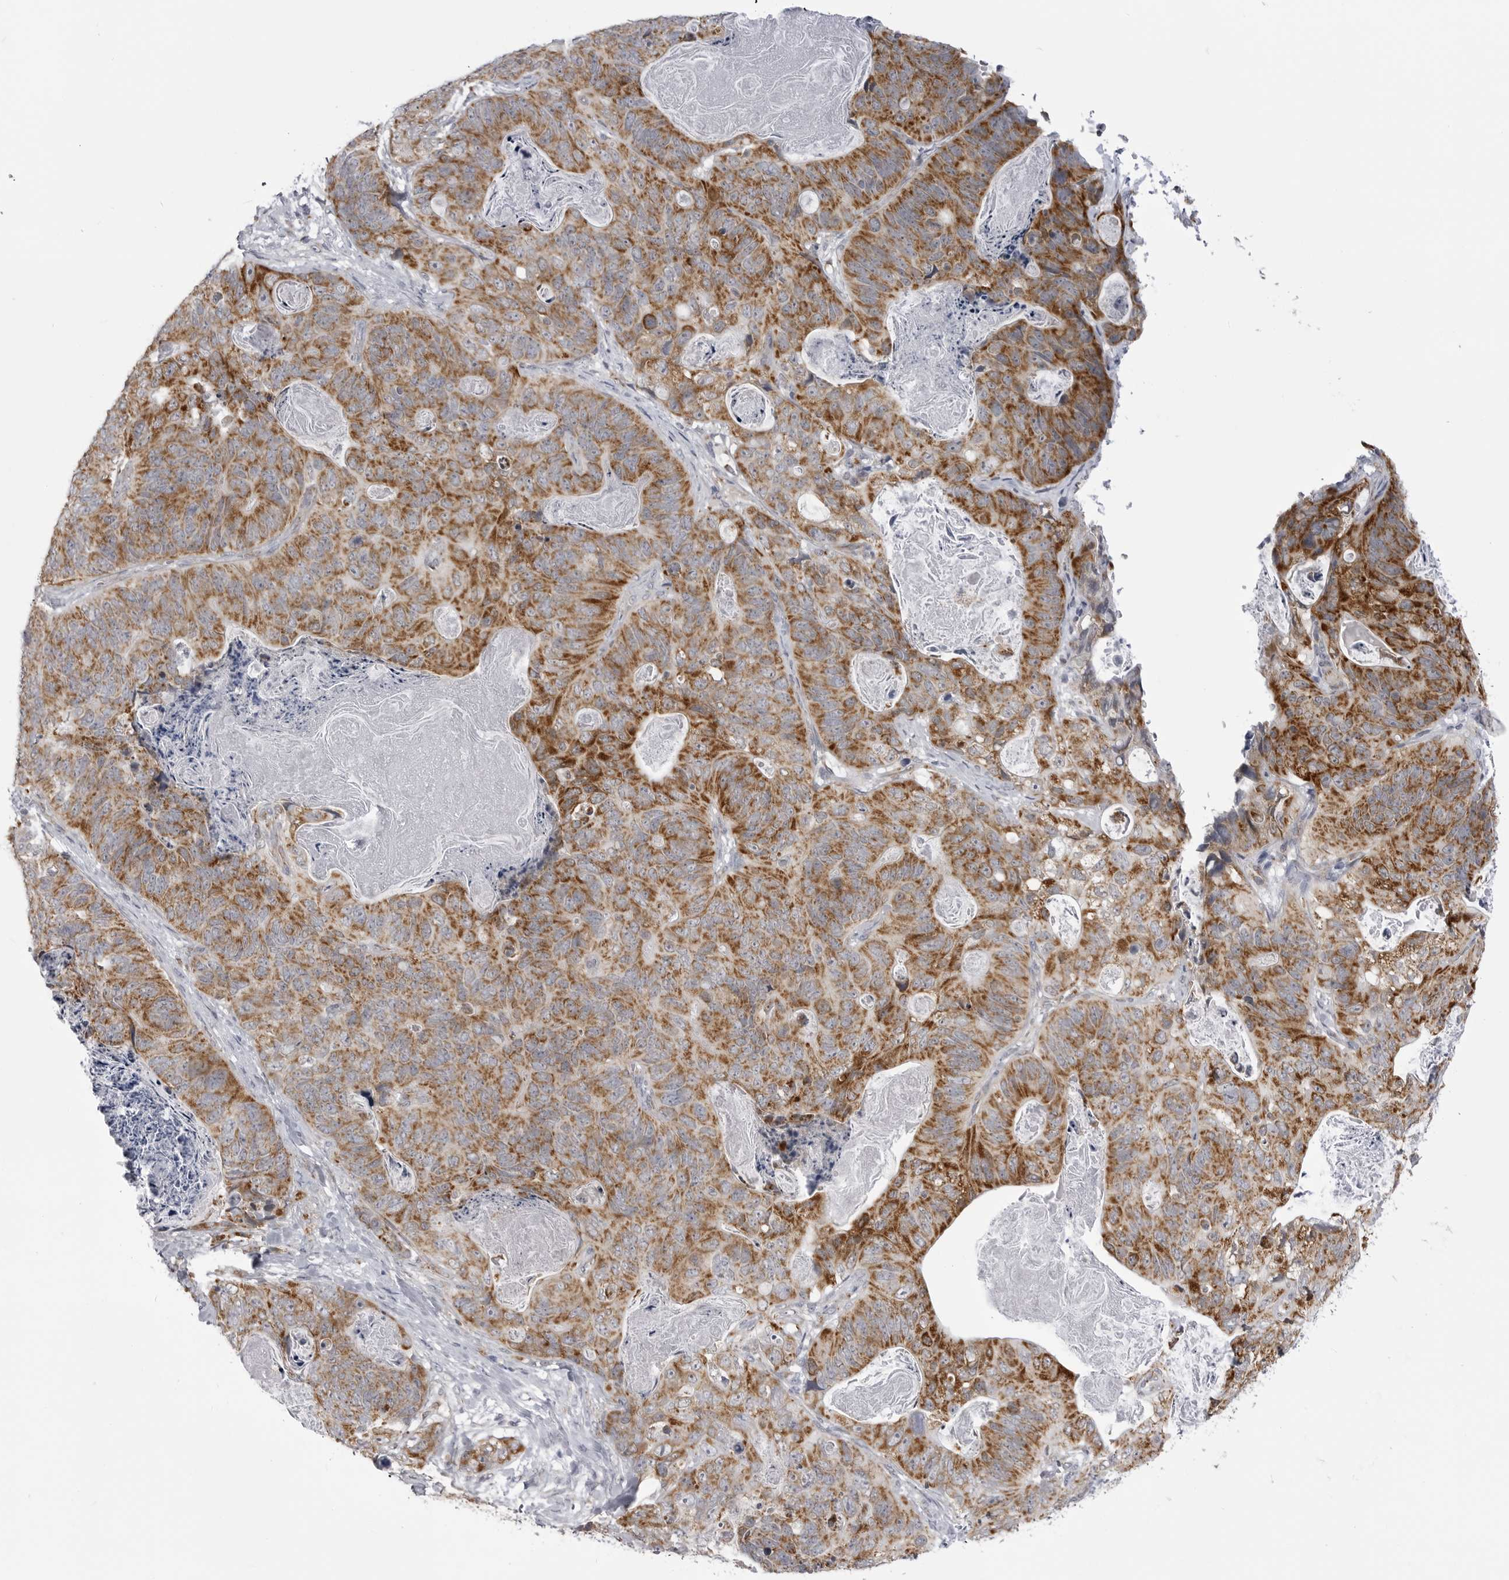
{"staining": {"intensity": "strong", "quantity": ">75%", "location": "cytoplasmic/membranous"}, "tissue": "stomach cancer", "cell_type": "Tumor cells", "image_type": "cancer", "snomed": [{"axis": "morphology", "description": "Normal tissue, NOS"}, {"axis": "morphology", "description": "Adenocarcinoma, NOS"}, {"axis": "topography", "description": "Stomach"}], "caption": "An immunohistochemistry (IHC) photomicrograph of tumor tissue is shown. Protein staining in brown labels strong cytoplasmic/membranous positivity in stomach cancer within tumor cells. Immunohistochemistry (ihc) stains the protein in brown and the nuclei are stained blue.", "gene": "FH", "patient": {"sex": "female", "age": 89}}